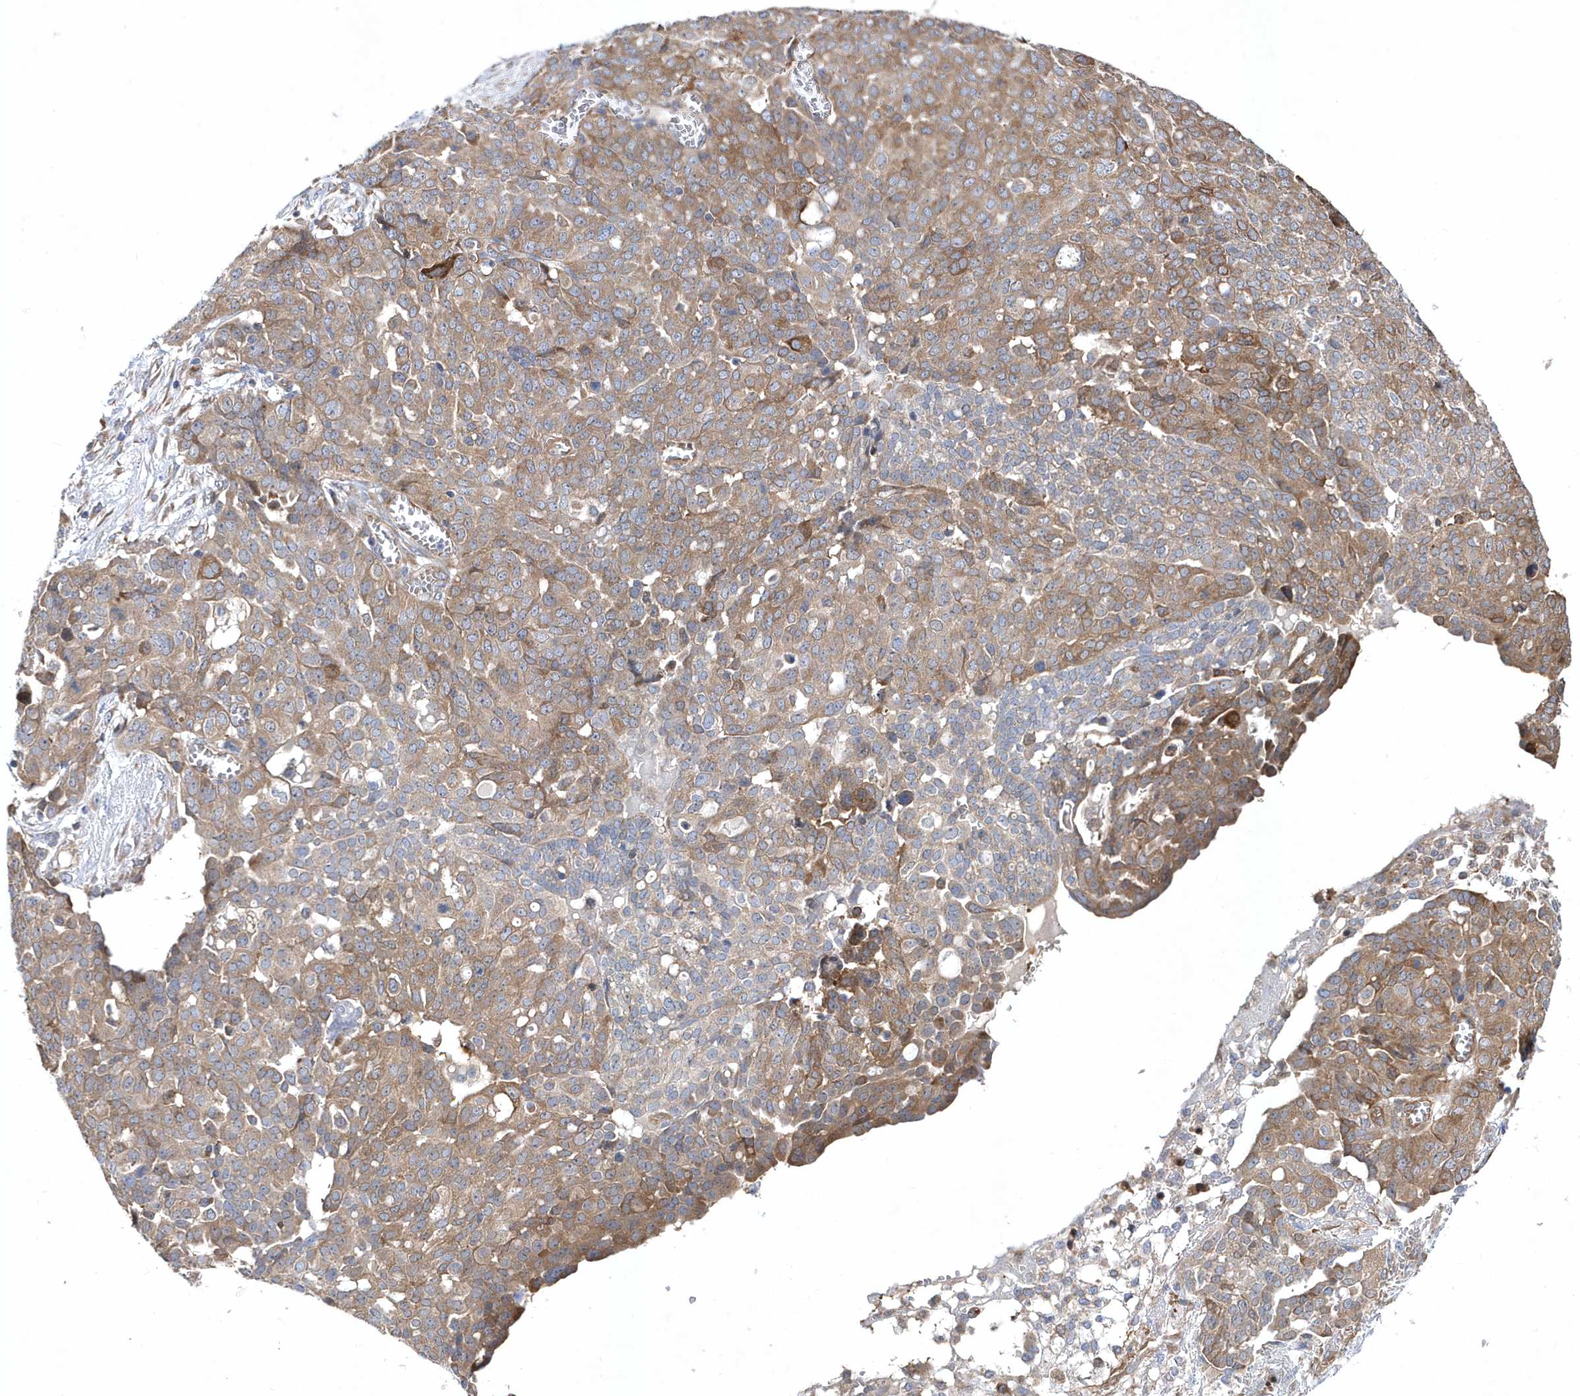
{"staining": {"intensity": "moderate", "quantity": ">75%", "location": "cytoplasmic/membranous"}, "tissue": "ovarian cancer", "cell_type": "Tumor cells", "image_type": "cancer", "snomed": [{"axis": "morphology", "description": "Cystadenocarcinoma, serous, NOS"}, {"axis": "topography", "description": "Soft tissue"}, {"axis": "topography", "description": "Ovary"}], "caption": "Ovarian serous cystadenocarcinoma stained for a protein (brown) exhibits moderate cytoplasmic/membranous positive staining in about >75% of tumor cells.", "gene": "JKAMP", "patient": {"sex": "female", "age": 57}}